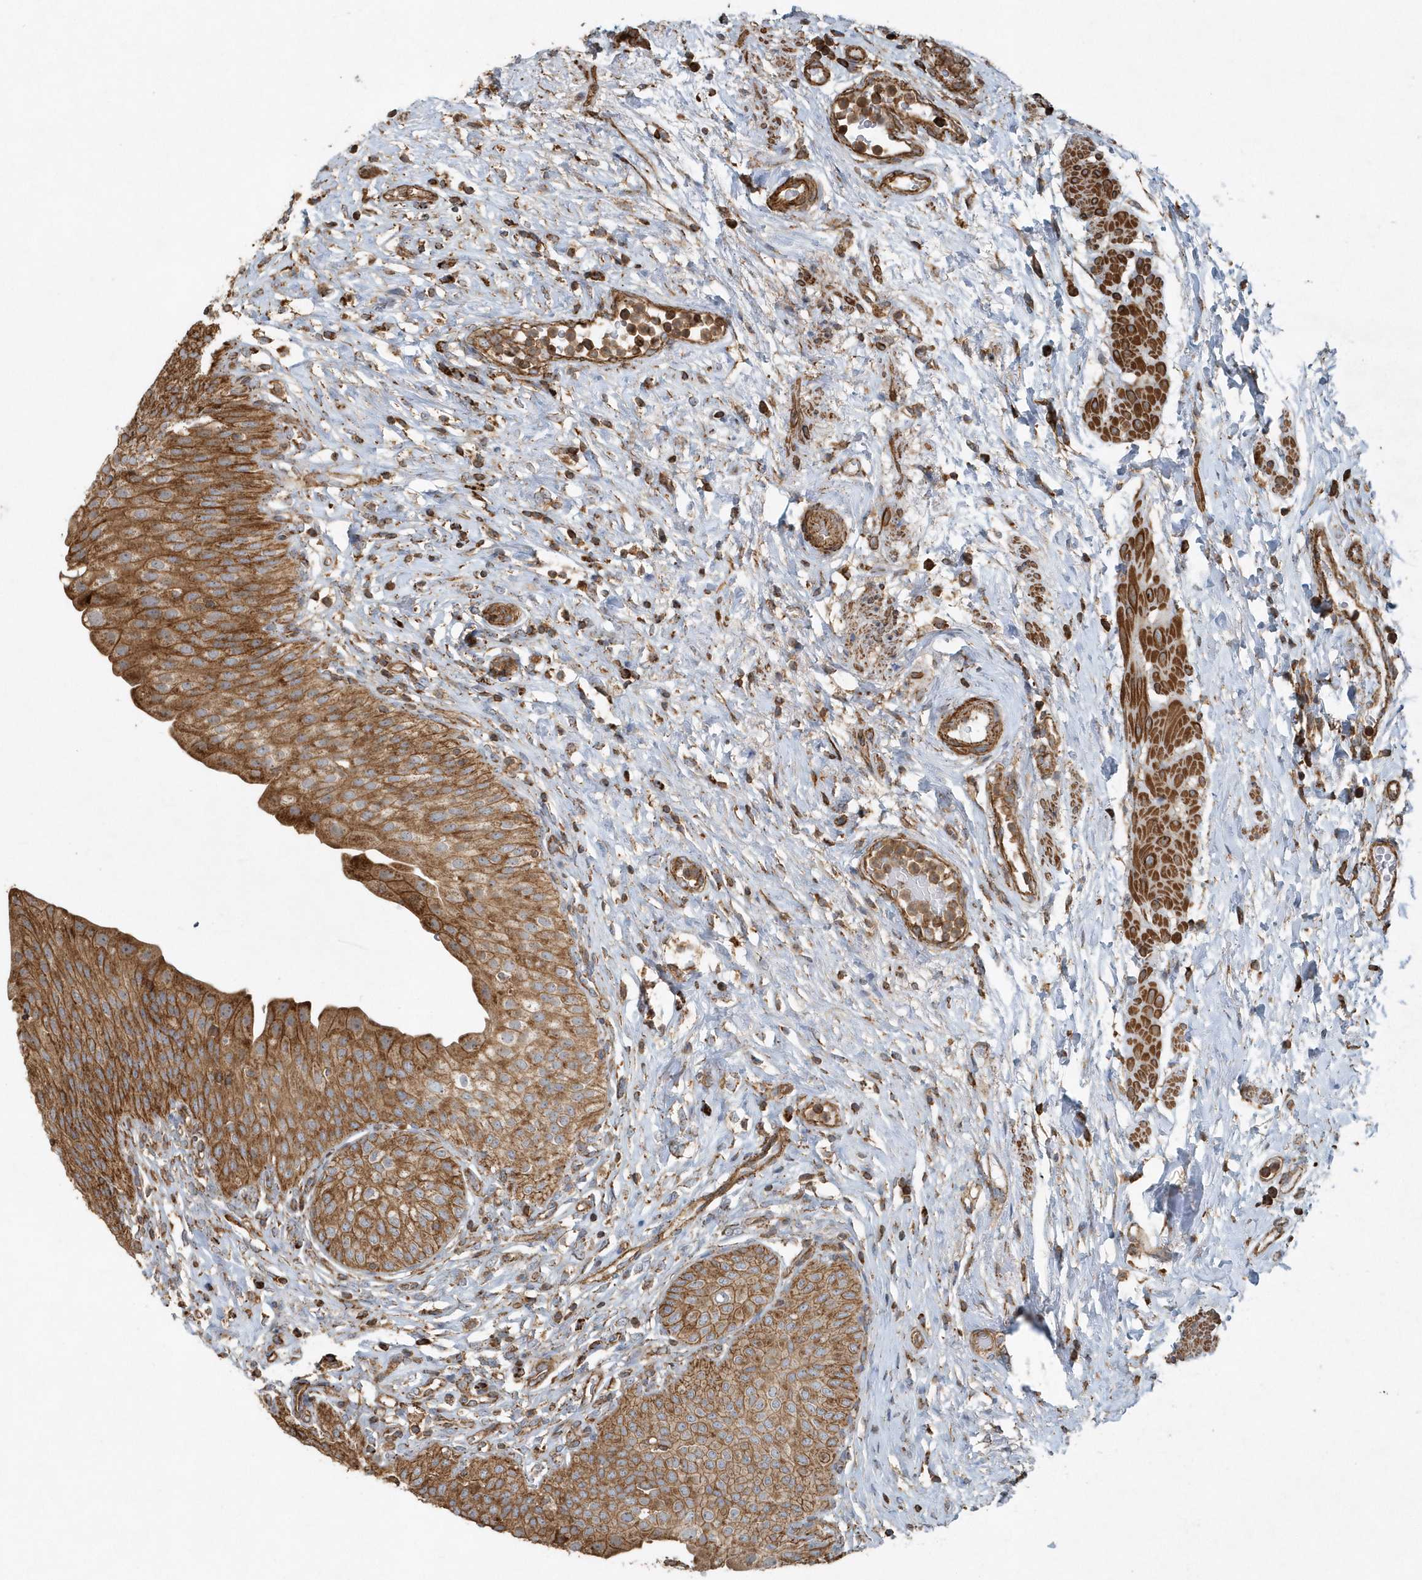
{"staining": {"intensity": "moderate", "quantity": ">75%", "location": "cytoplasmic/membranous"}, "tissue": "urinary bladder", "cell_type": "Urothelial cells", "image_type": "normal", "snomed": [{"axis": "morphology", "description": "Normal tissue, NOS"}, {"axis": "morphology", "description": "Urothelial carcinoma, High grade"}, {"axis": "topography", "description": "Urinary bladder"}], "caption": "This is a histology image of immunohistochemistry staining of normal urinary bladder, which shows moderate expression in the cytoplasmic/membranous of urothelial cells.", "gene": "MMUT", "patient": {"sex": "male", "age": 46}}